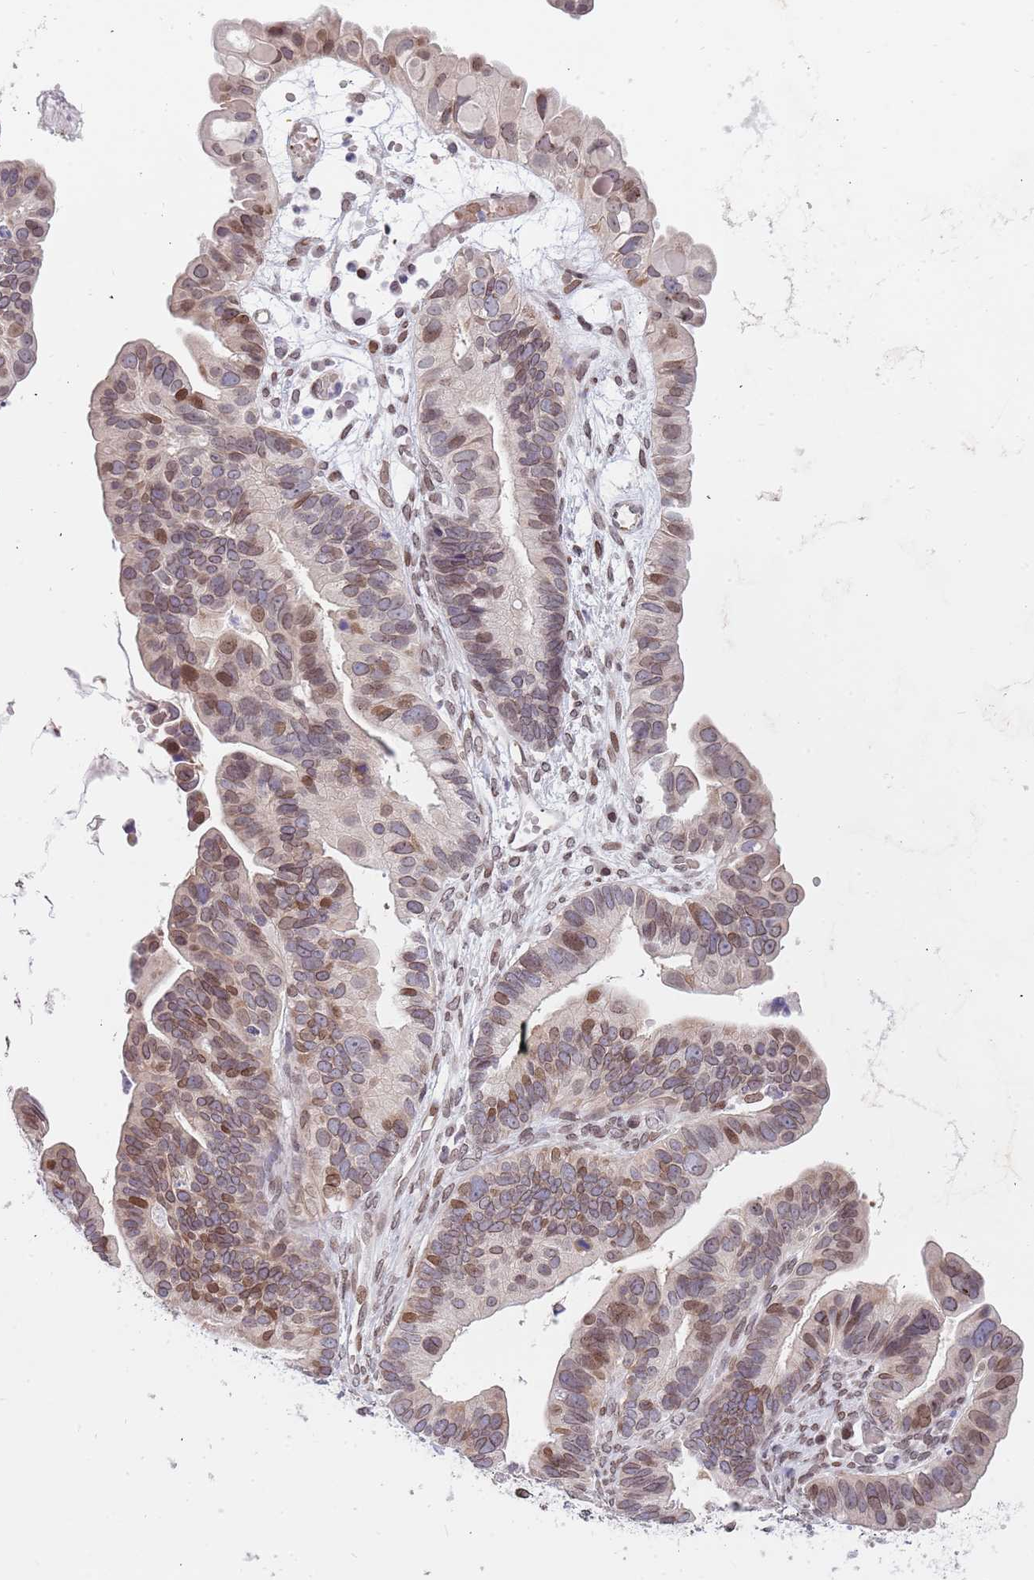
{"staining": {"intensity": "moderate", "quantity": ">75%", "location": "cytoplasmic/membranous,nuclear"}, "tissue": "ovarian cancer", "cell_type": "Tumor cells", "image_type": "cancer", "snomed": [{"axis": "morphology", "description": "Cystadenocarcinoma, serous, NOS"}, {"axis": "topography", "description": "Ovary"}], "caption": "Ovarian serous cystadenocarcinoma was stained to show a protein in brown. There is medium levels of moderate cytoplasmic/membranous and nuclear expression in approximately >75% of tumor cells. (DAB IHC, brown staining for protein, blue staining for nuclei).", "gene": "KLHDC2", "patient": {"sex": "female", "age": 56}}